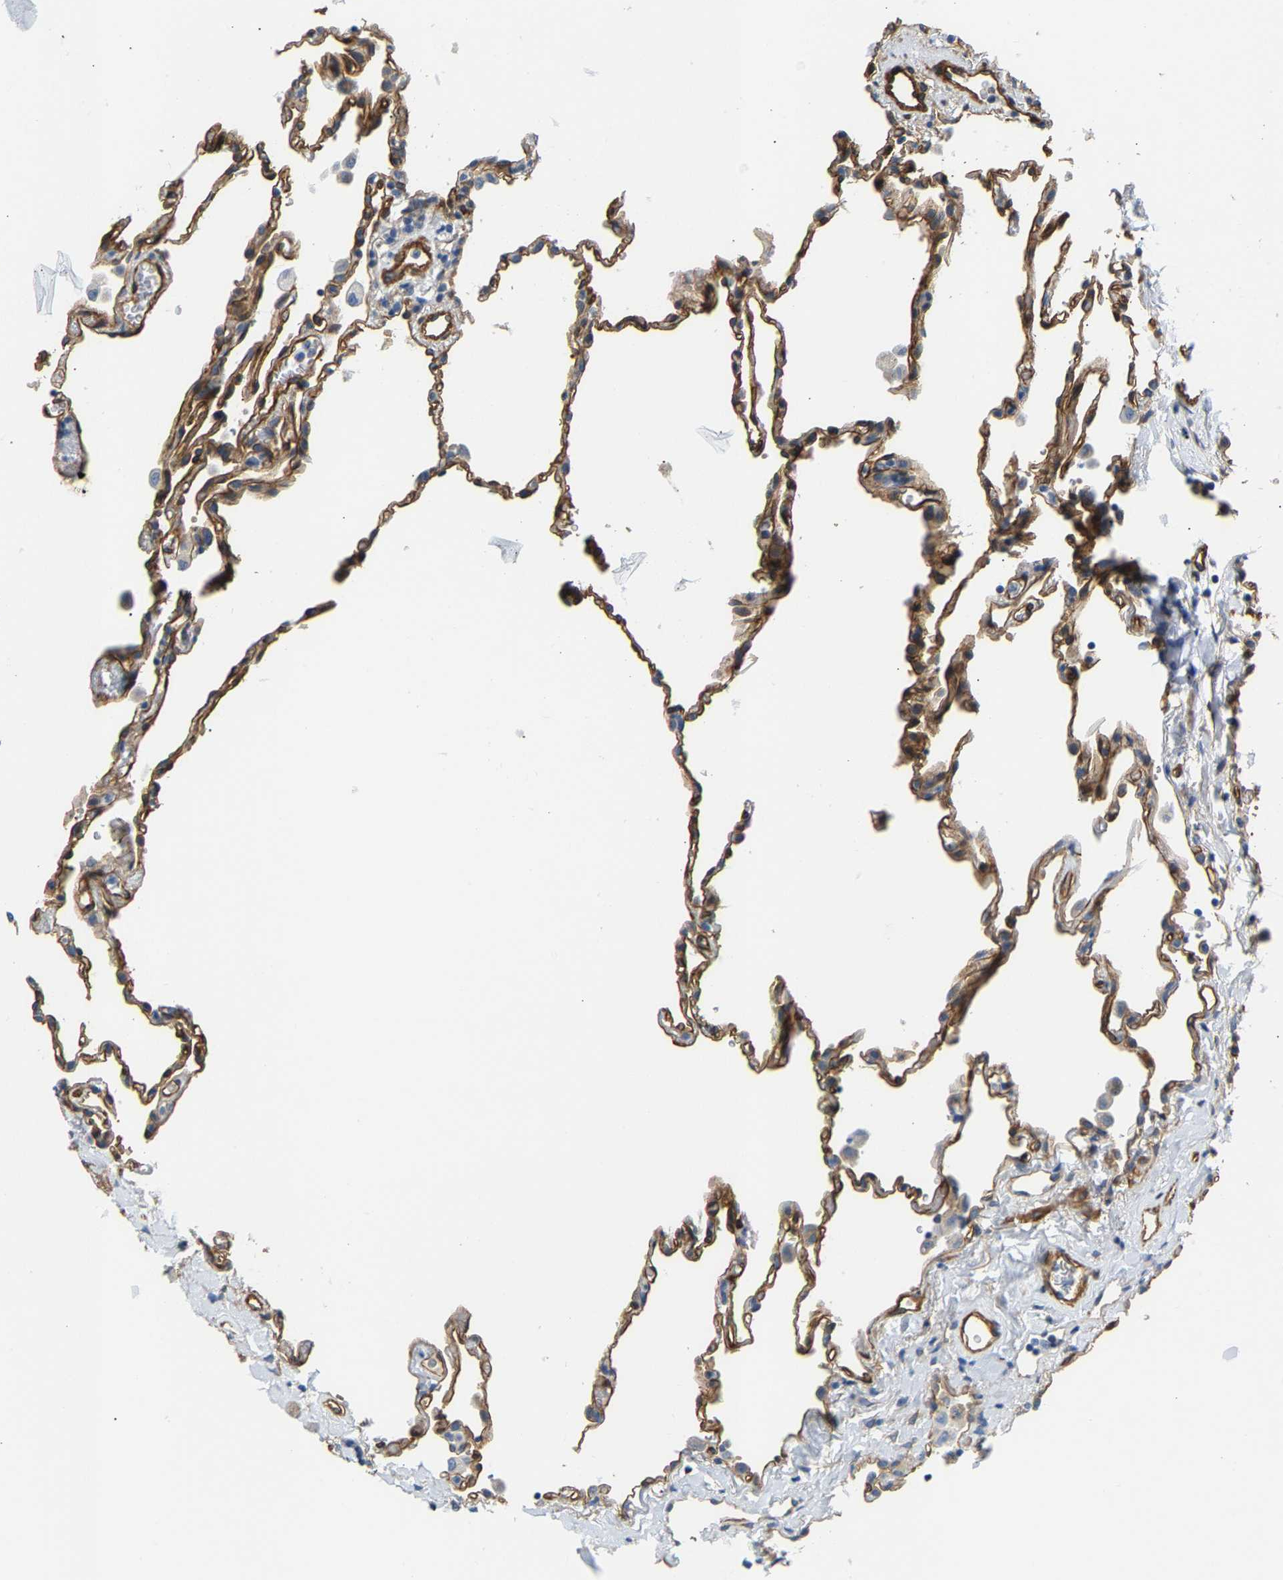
{"staining": {"intensity": "moderate", "quantity": "25%-75%", "location": "cytoplasmic/membranous"}, "tissue": "lung", "cell_type": "Alveolar cells", "image_type": "normal", "snomed": [{"axis": "morphology", "description": "Normal tissue, NOS"}, {"axis": "topography", "description": "Lung"}], "caption": "Protein staining of normal lung exhibits moderate cytoplasmic/membranous staining in about 25%-75% of alveolar cells. Using DAB (3,3'-diaminobenzidine) (brown) and hematoxylin (blue) stains, captured at high magnification using brightfield microscopy.", "gene": "PAWR", "patient": {"sex": "male", "age": 59}}